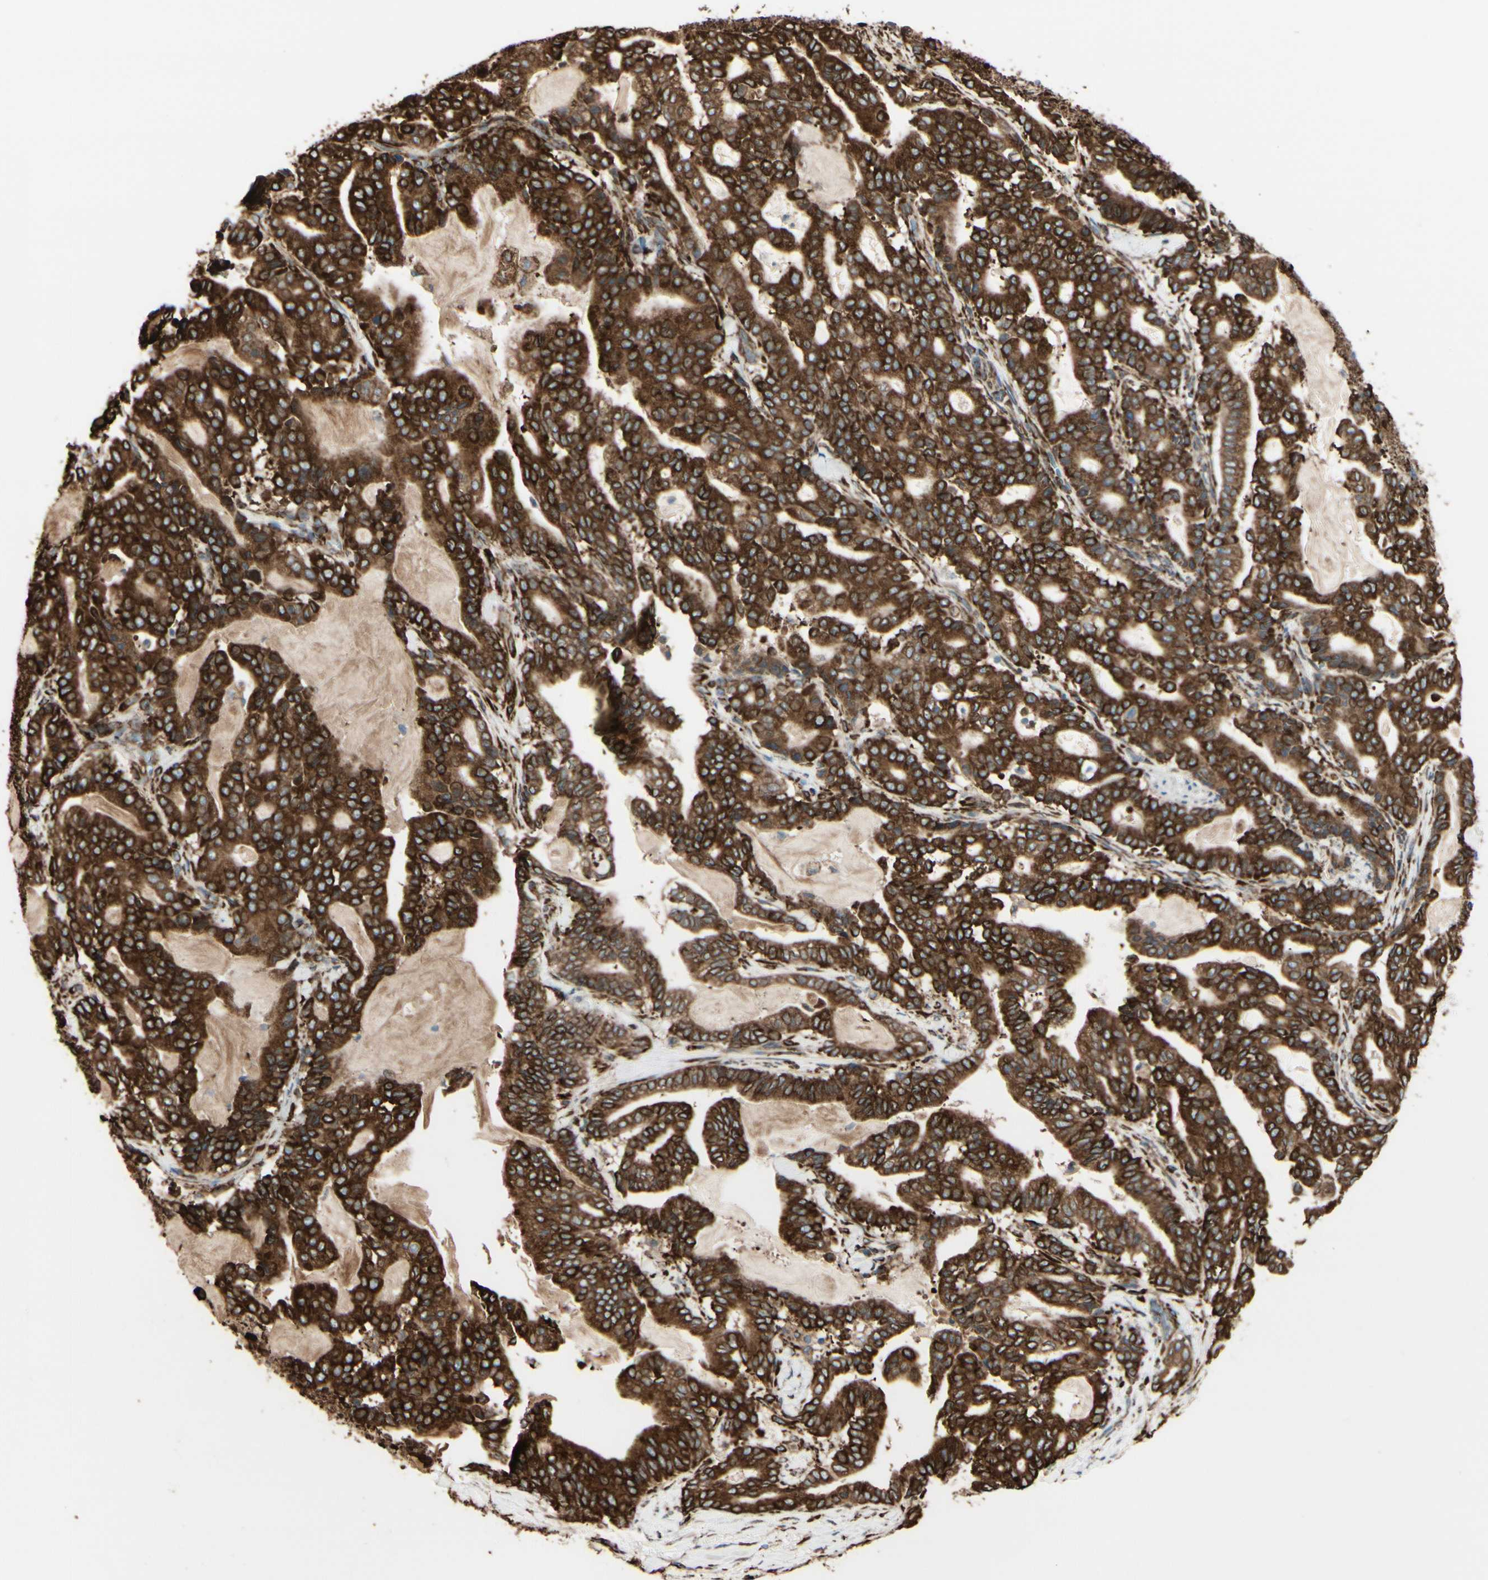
{"staining": {"intensity": "strong", "quantity": ">75%", "location": "cytoplasmic/membranous"}, "tissue": "pancreatic cancer", "cell_type": "Tumor cells", "image_type": "cancer", "snomed": [{"axis": "morphology", "description": "Adenocarcinoma, NOS"}, {"axis": "topography", "description": "Pancreas"}], "caption": "Pancreatic cancer (adenocarcinoma) tissue exhibits strong cytoplasmic/membranous expression in about >75% of tumor cells, visualized by immunohistochemistry. (brown staining indicates protein expression, while blue staining denotes nuclei).", "gene": "RRBP1", "patient": {"sex": "male", "age": 63}}